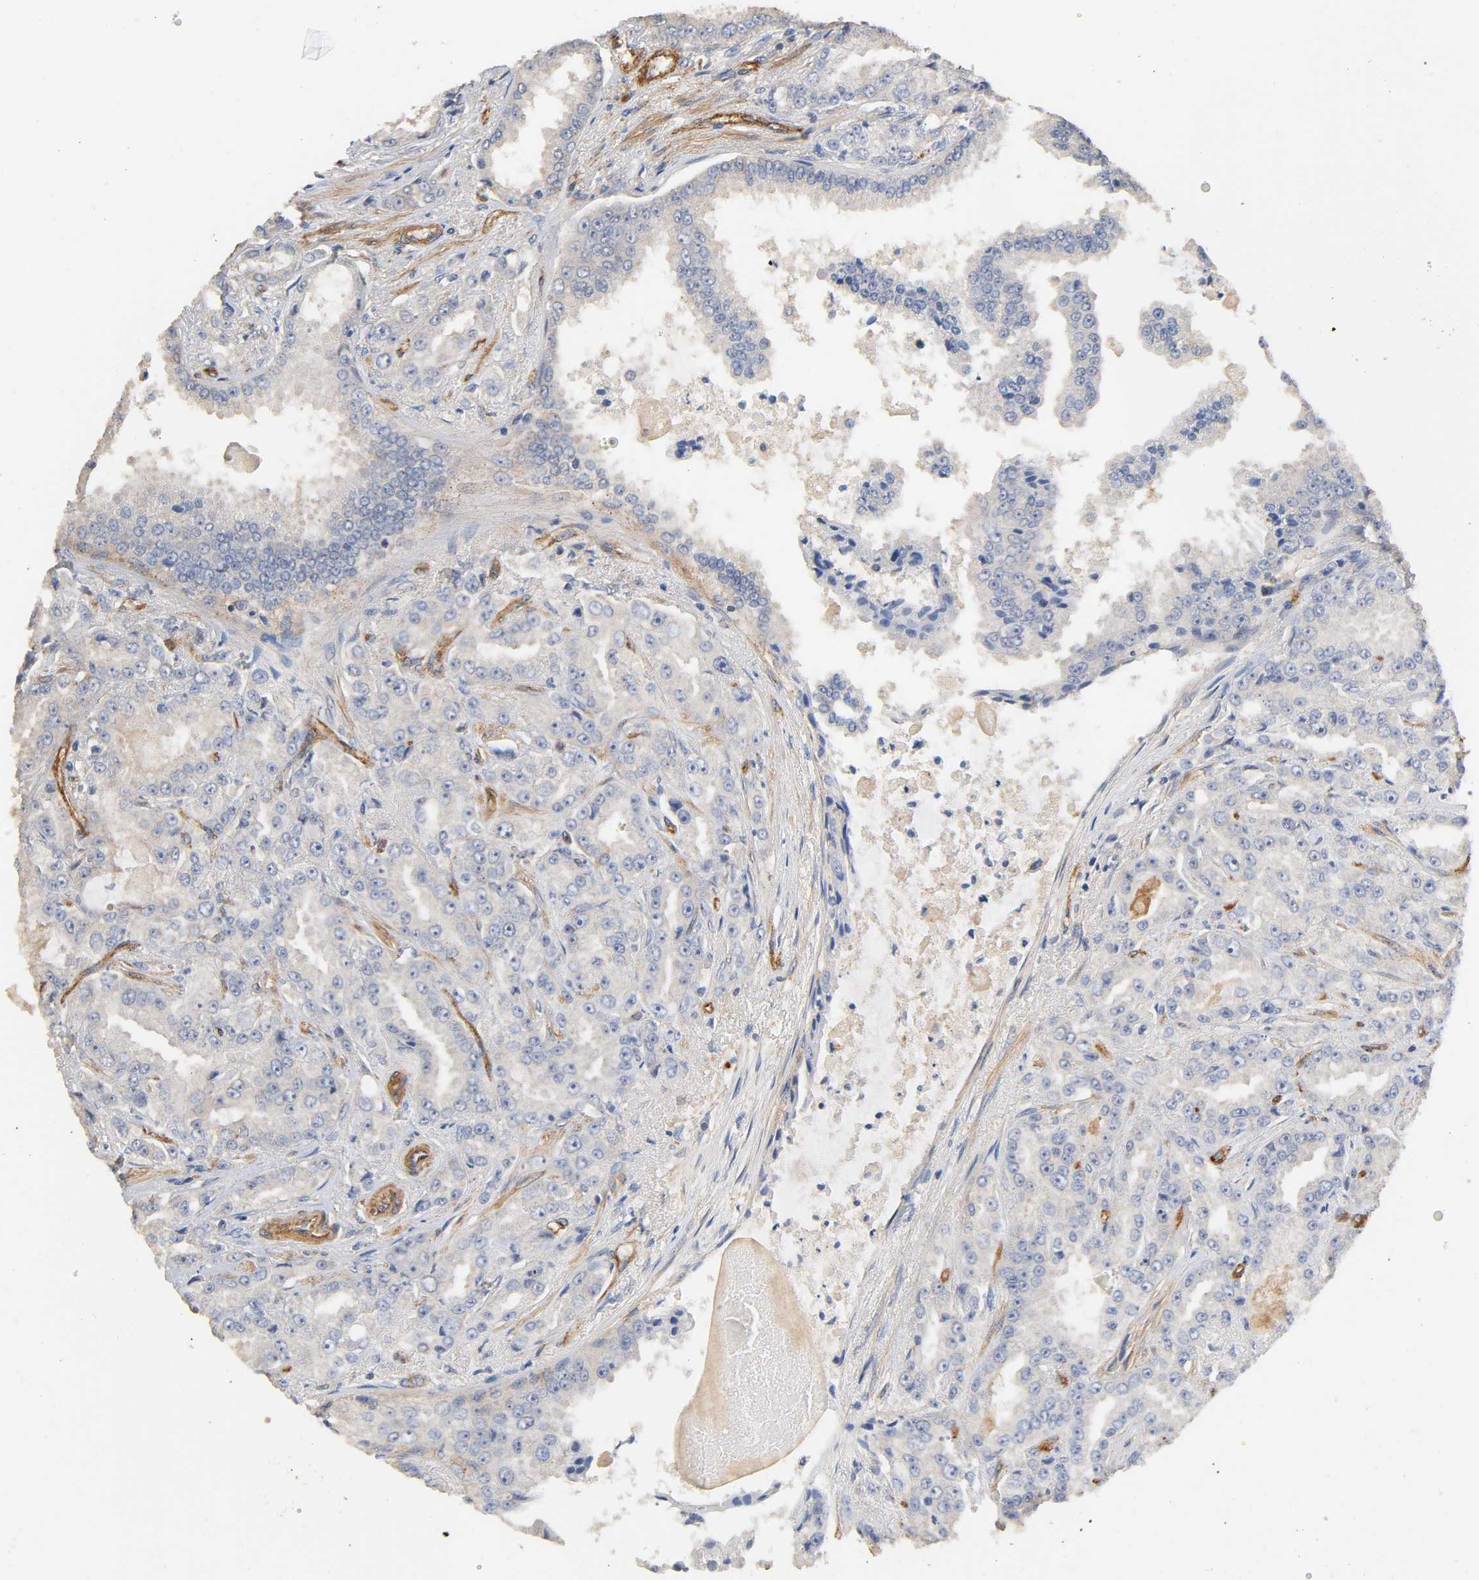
{"staining": {"intensity": "negative", "quantity": "none", "location": "none"}, "tissue": "prostate cancer", "cell_type": "Tumor cells", "image_type": "cancer", "snomed": [{"axis": "morphology", "description": "Adenocarcinoma, High grade"}, {"axis": "topography", "description": "Prostate"}], "caption": "Tumor cells show no significant protein expression in prostate adenocarcinoma (high-grade). (DAB (3,3'-diaminobenzidine) immunohistochemistry (IHC) with hematoxylin counter stain).", "gene": "IFITM3", "patient": {"sex": "male", "age": 73}}